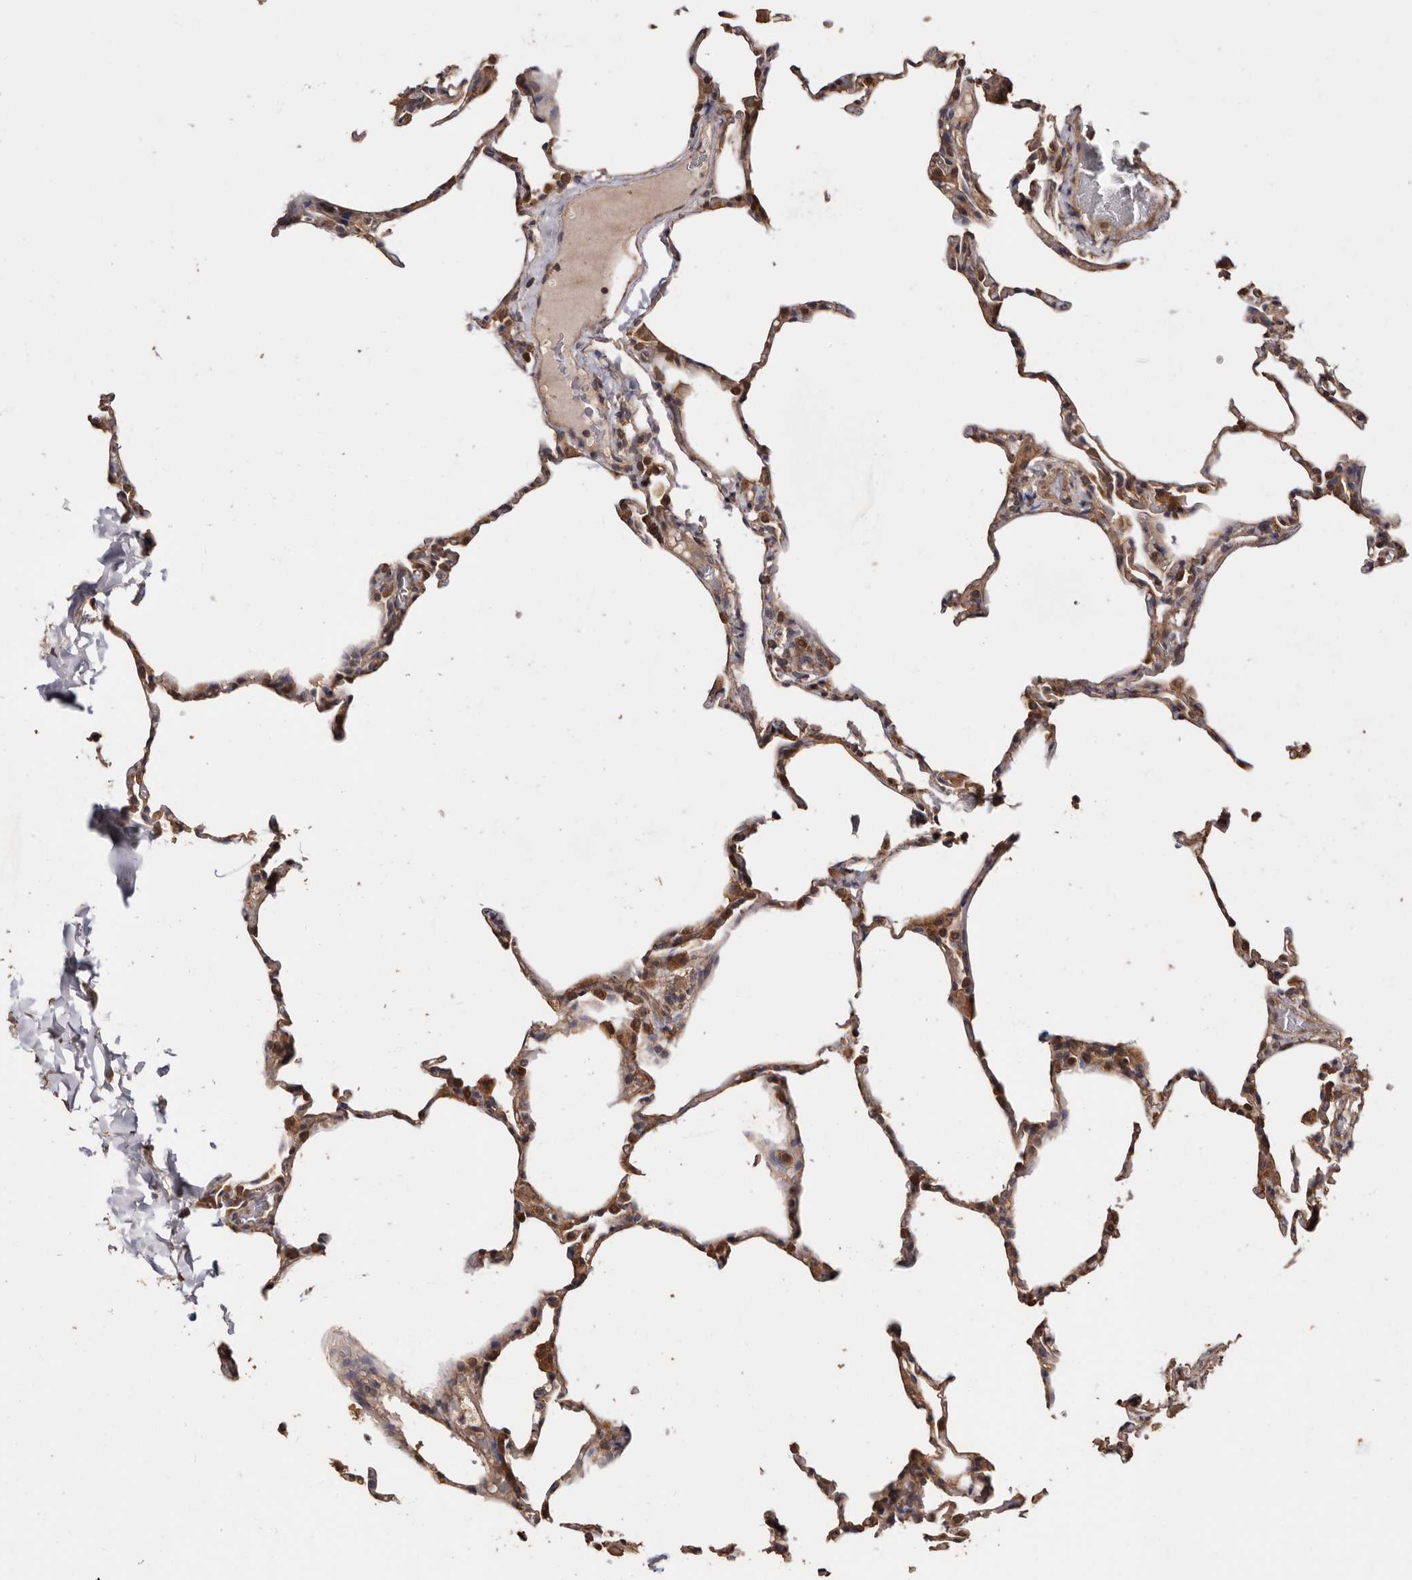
{"staining": {"intensity": "moderate", "quantity": "25%-75%", "location": "cytoplasmic/membranous"}, "tissue": "lung", "cell_type": "Alveolar cells", "image_type": "normal", "snomed": [{"axis": "morphology", "description": "Normal tissue, NOS"}, {"axis": "topography", "description": "Lung"}], "caption": "Brown immunohistochemical staining in normal human lung demonstrates moderate cytoplasmic/membranous positivity in about 25%-75% of alveolar cells. The protein of interest is shown in brown color, while the nuclei are stained blue.", "gene": "COQ8B", "patient": {"sex": "male", "age": 20}}